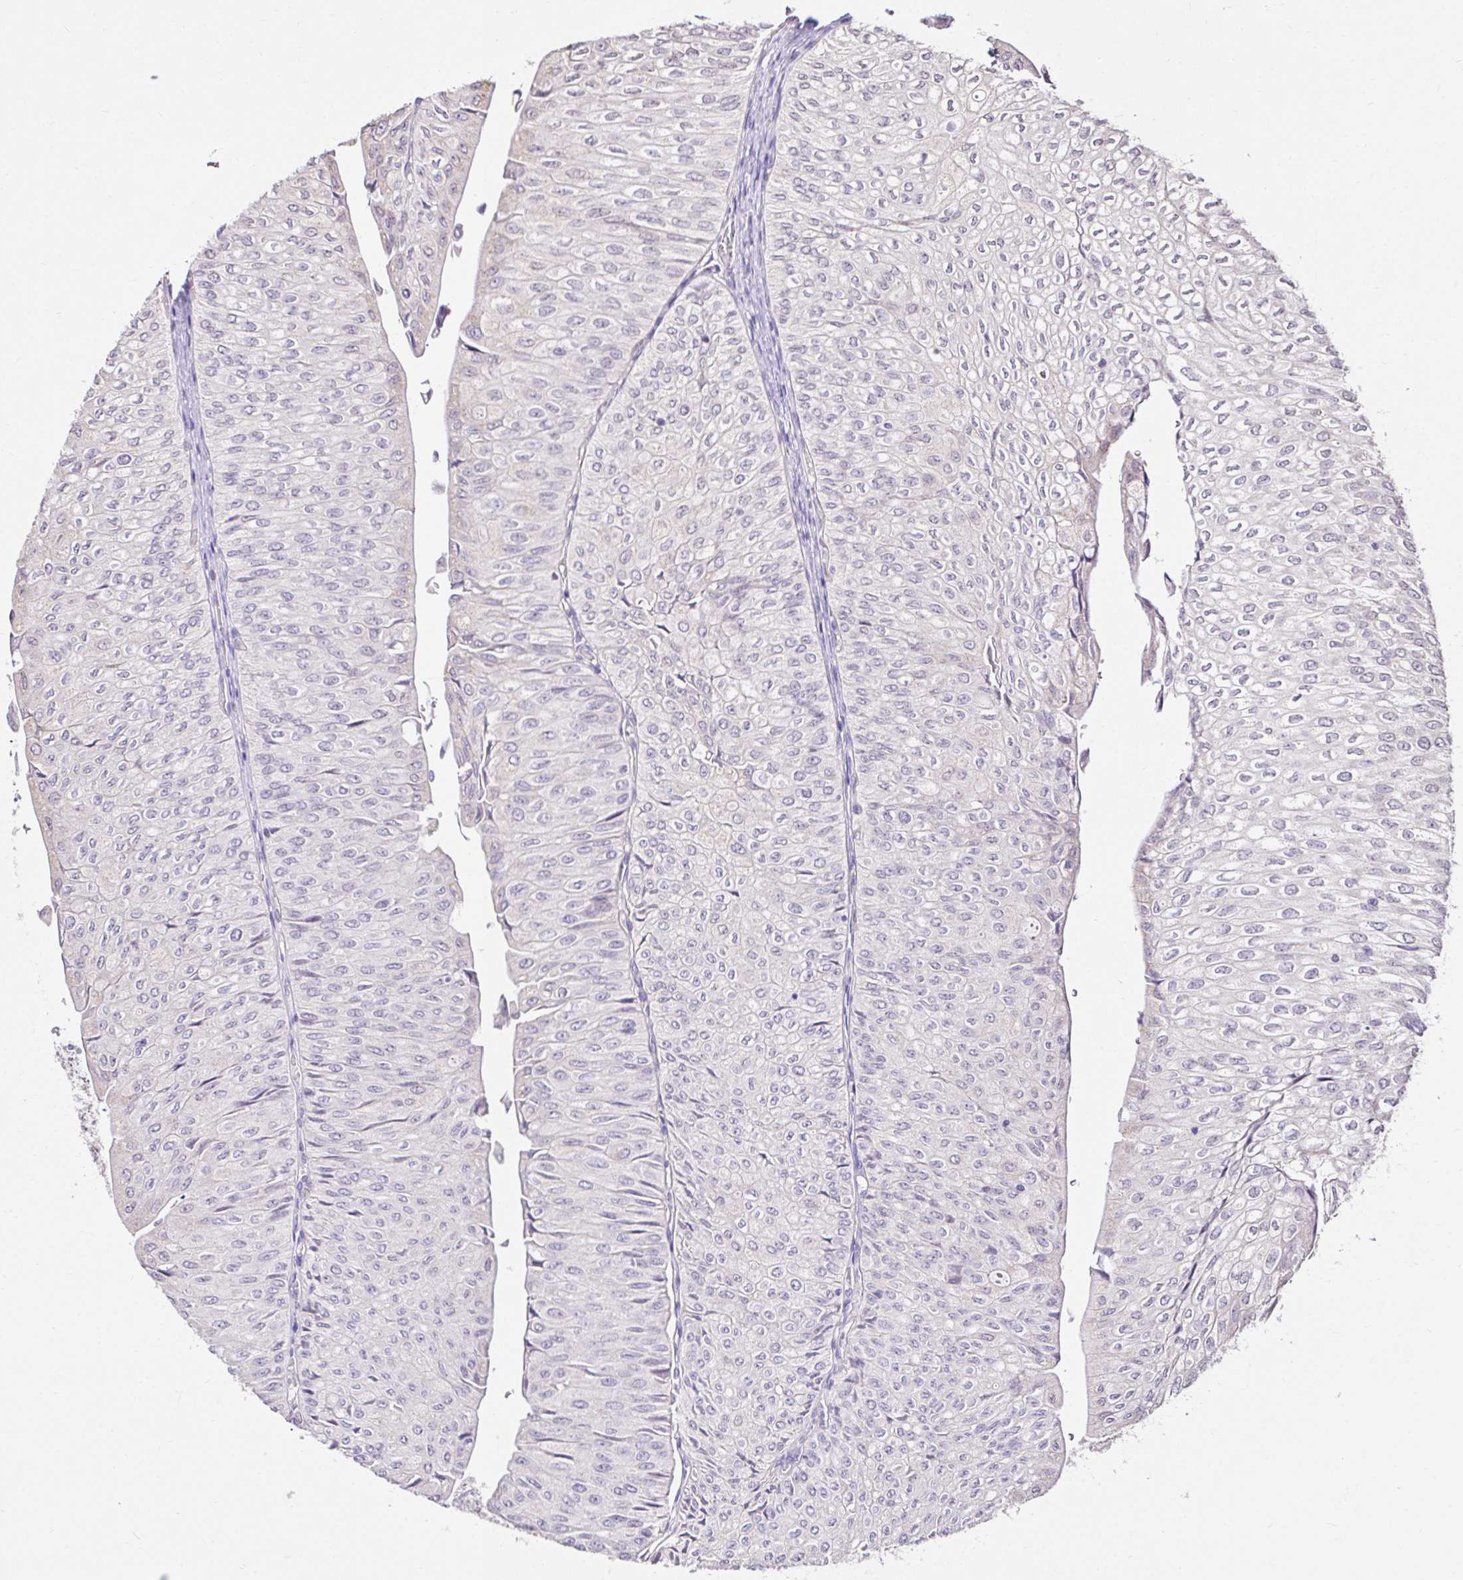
{"staining": {"intensity": "negative", "quantity": "none", "location": "none"}, "tissue": "urothelial cancer", "cell_type": "Tumor cells", "image_type": "cancer", "snomed": [{"axis": "morphology", "description": "Urothelial carcinoma, NOS"}, {"axis": "topography", "description": "Urinary bladder"}], "caption": "Immunohistochemistry (IHC) histopathology image of neoplastic tissue: urothelial cancer stained with DAB reveals no significant protein staining in tumor cells.", "gene": "KIAA1210", "patient": {"sex": "male", "age": 62}}